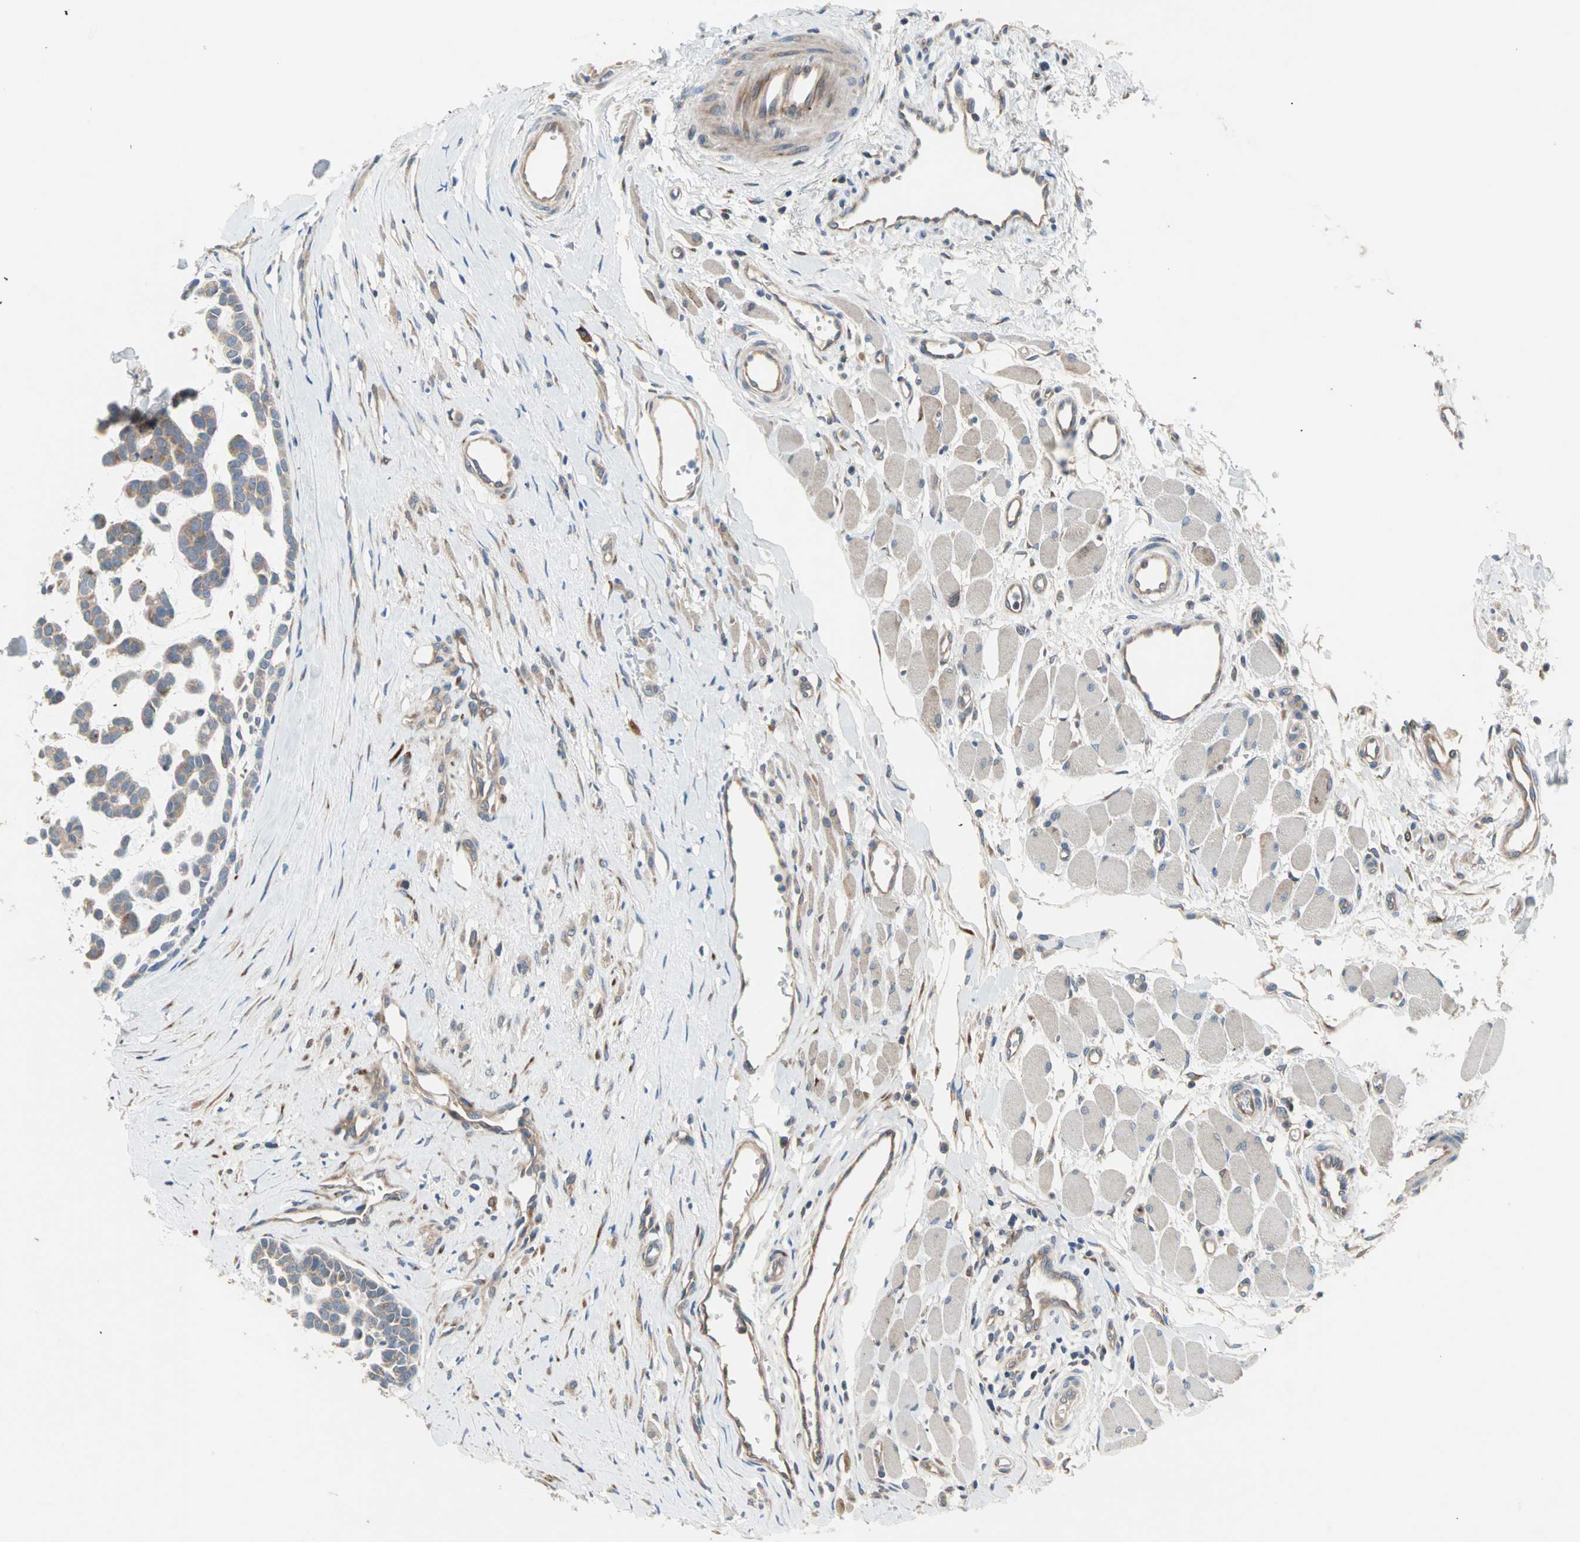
{"staining": {"intensity": "weak", "quantity": "25%-75%", "location": "cytoplasmic/membranous"}, "tissue": "head and neck cancer", "cell_type": "Tumor cells", "image_type": "cancer", "snomed": [{"axis": "morphology", "description": "Adenocarcinoma, NOS"}, {"axis": "morphology", "description": "Adenoma, NOS"}, {"axis": "topography", "description": "Head-Neck"}], "caption": "High-power microscopy captured an IHC micrograph of head and neck cancer, revealing weak cytoplasmic/membranous staining in about 25%-75% of tumor cells.", "gene": "PDE8A", "patient": {"sex": "female", "age": 55}}